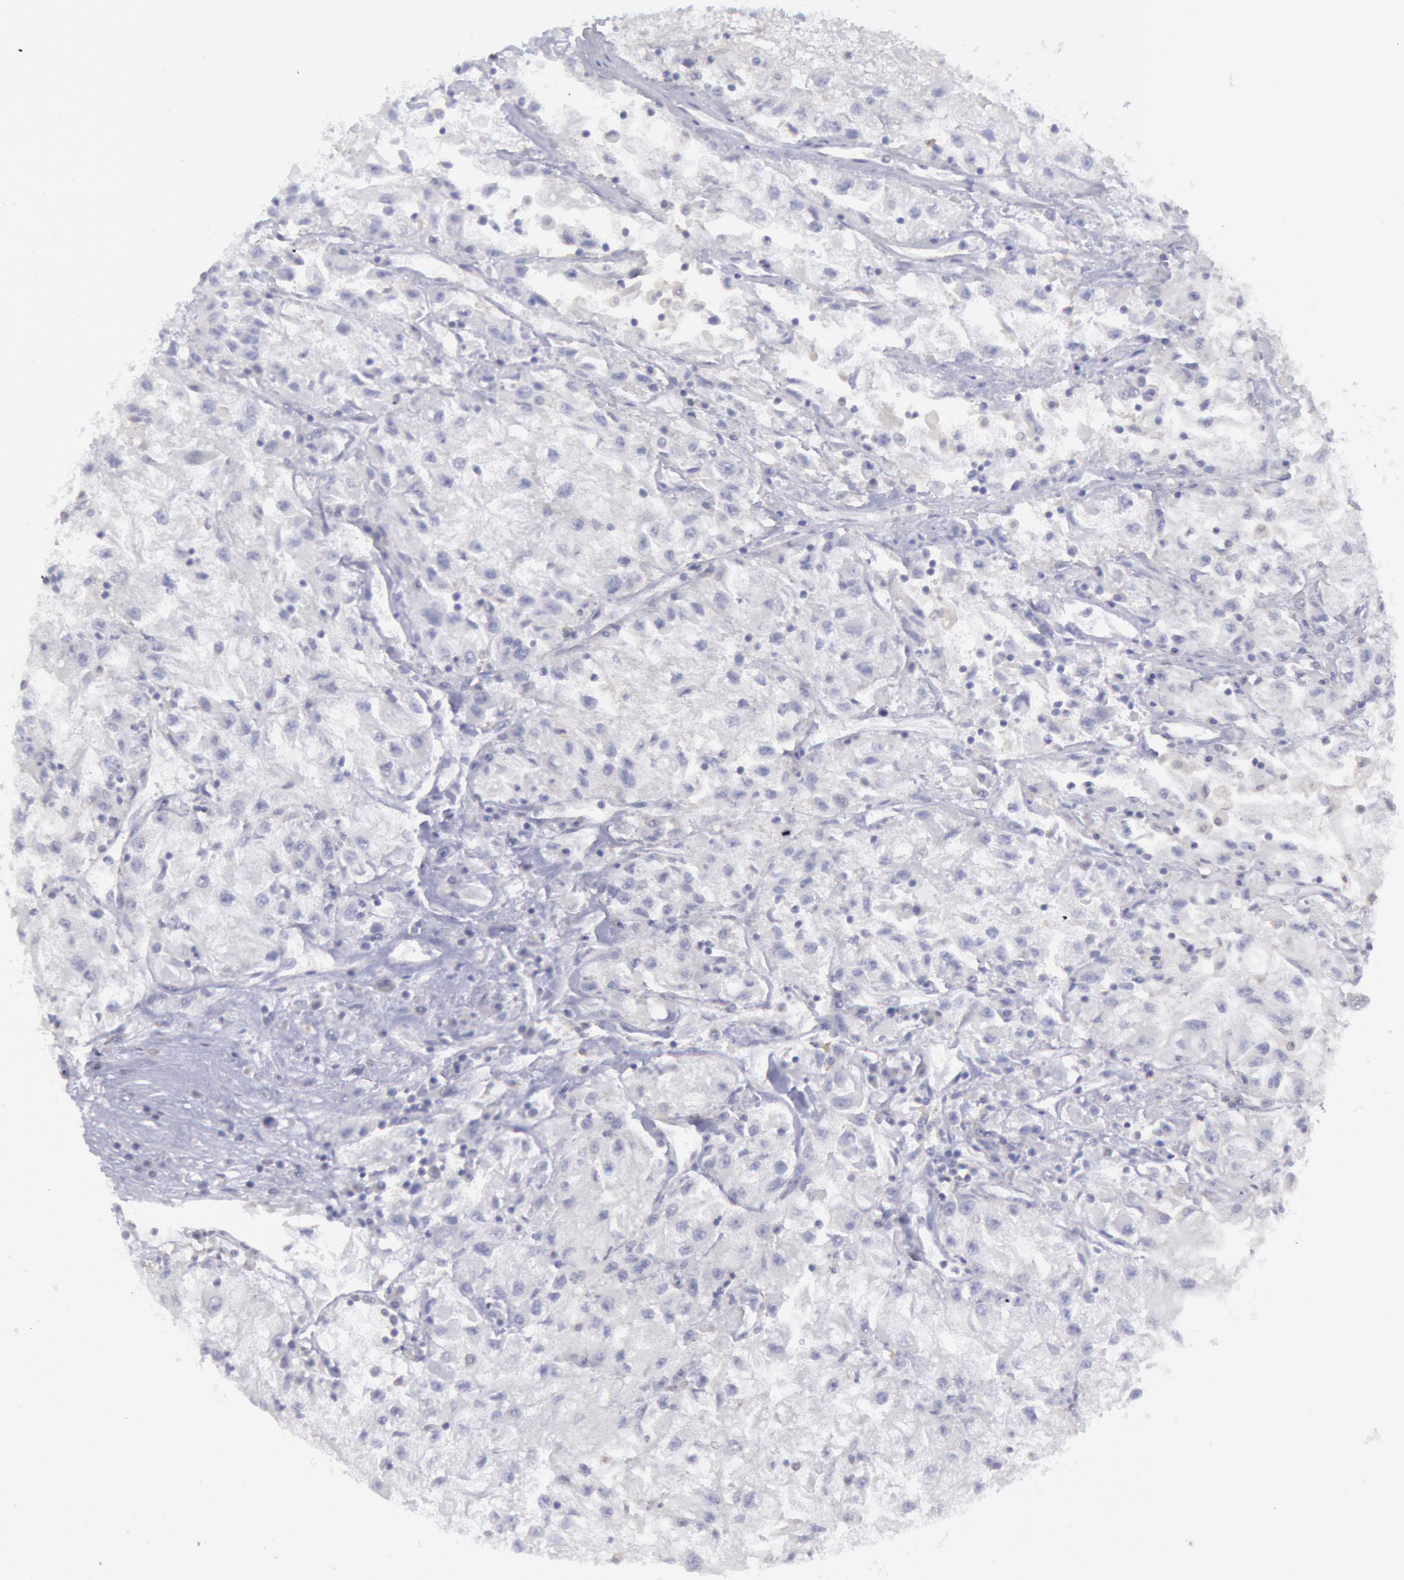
{"staining": {"intensity": "negative", "quantity": "none", "location": "none"}, "tissue": "renal cancer", "cell_type": "Tumor cells", "image_type": "cancer", "snomed": [{"axis": "morphology", "description": "Adenocarcinoma, NOS"}, {"axis": "topography", "description": "Kidney"}], "caption": "The photomicrograph displays no staining of tumor cells in adenocarcinoma (renal).", "gene": "MYH7", "patient": {"sex": "male", "age": 59}}